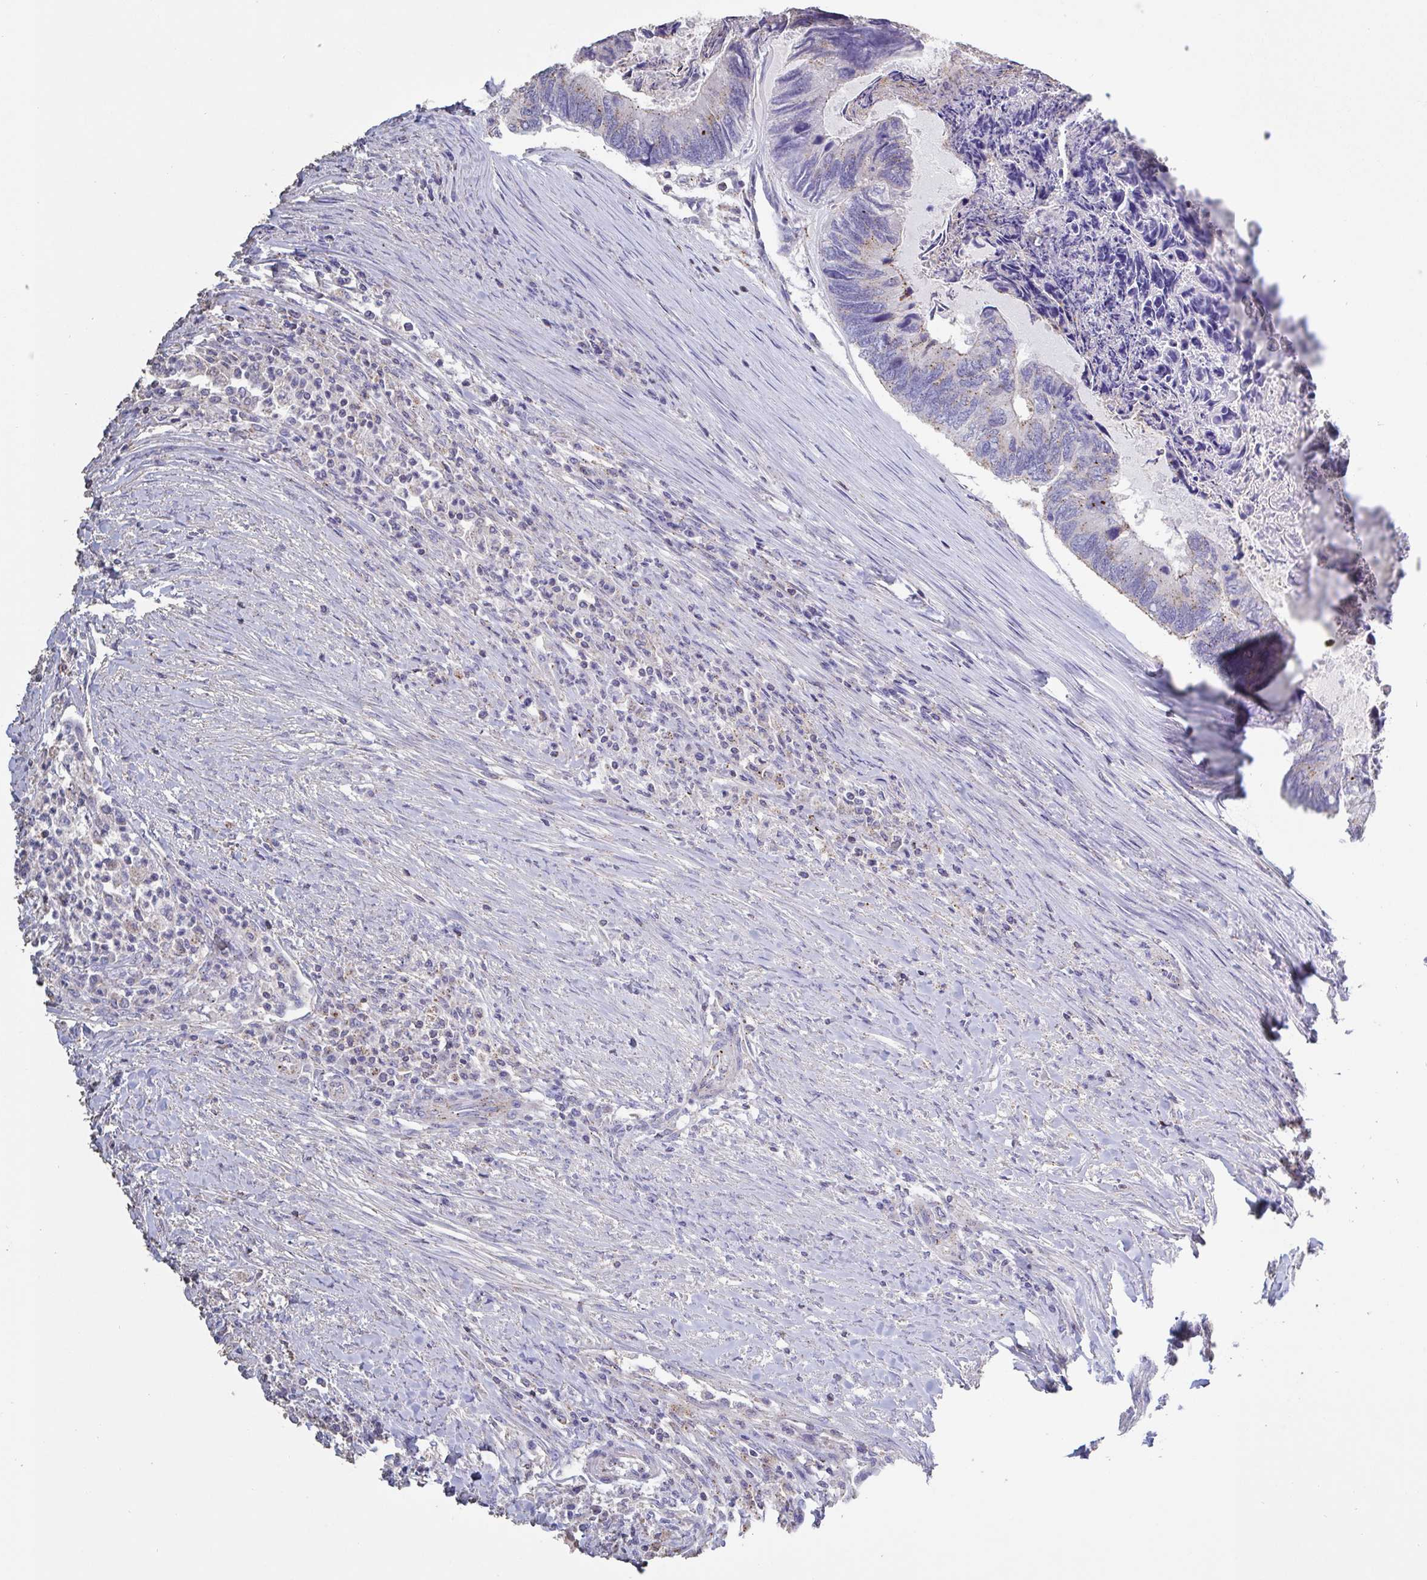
{"staining": {"intensity": "weak", "quantity": "<25%", "location": "cytoplasmic/membranous"}, "tissue": "colorectal cancer", "cell_type": "Tumor cells", "image_type": "cancer", "snomed": [{"axis": "morphology", "description": "Adenocarcinoma, NOS"}, {"axis": "topography", "description": "Colon"}], "caption": "An image of adenocarcinoma (colorectal) stained for a protein demonstrates no brown staining in tumor cells.", "gene": "CHMP5", "patient": {"sex": "female", "age": 67}}